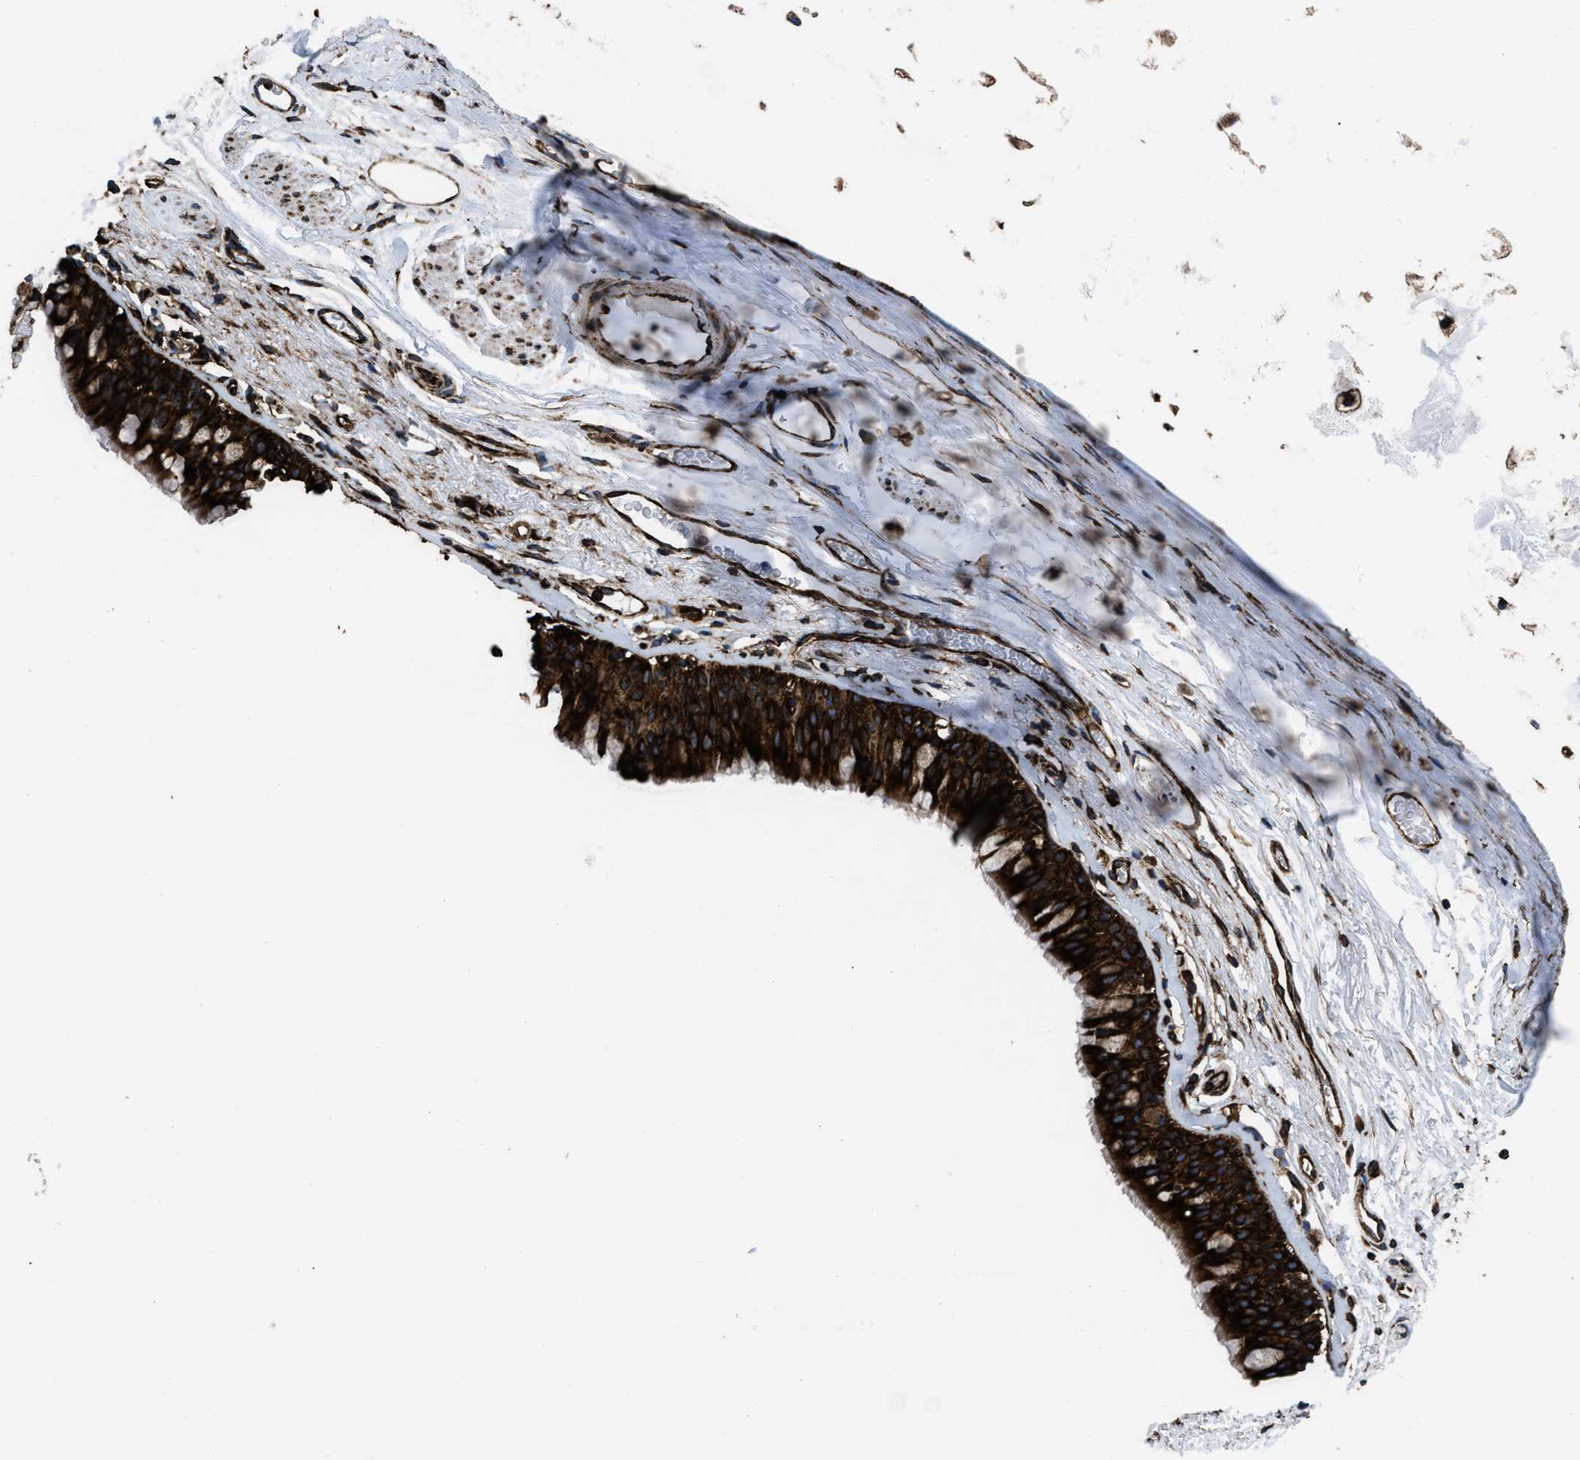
{"staining": {"intensity": "strong", "quantity": ">75%", "location": "cytoplasmic/membranous"}, "tissue": "bronchus", "cell_type": "Respiratory epithelial cells", "image_type": "normal", "snomed": [{"axis": "morphology", "description": "Normal tissue, NOS"}, {"axis": "topography", "description": "Cartilage tissue"}, {"axis": "topography", "description": "Bronchus"}], "caption": "A histopathology image showing strong cytoplasmic/membranous positivity in approximately >75% of respiratory epithelial cells in unremarkable bronchus, as visualized by brown immunohistochemical staining.", "gene": "CAPRIN1", "patient": {"sex": "female", "age": 53}}